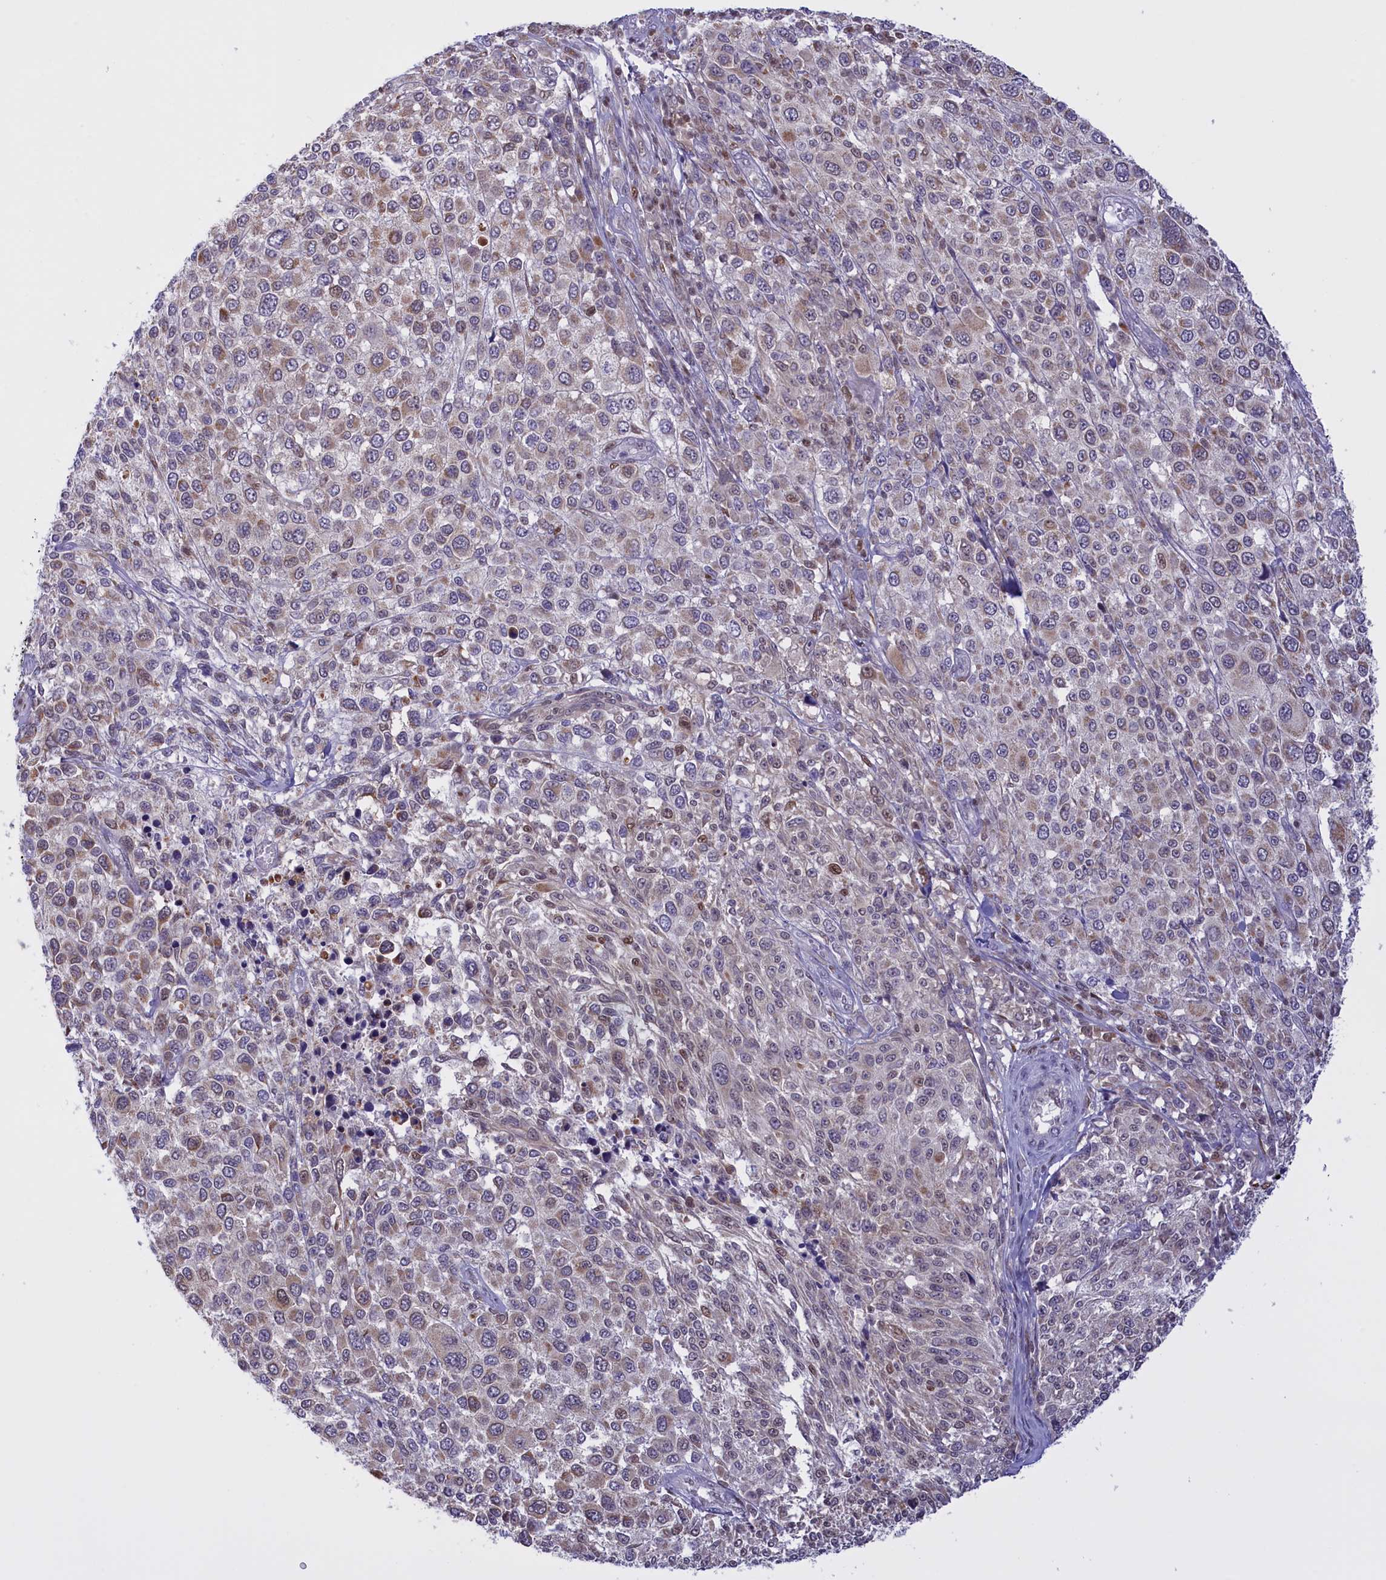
{"staining": {"intensity": "weak", "quantity": "25%-75%", "location": "cytoplasmic/membranous,nuclear"}, "tissue": "melanoma", "cell_type": "Tumor cells", "image_type": "cancer", "snomed": [{"axis": "morphology", "description": "Malignant melanoma, NOS"}, {"axis": "topography", "description": "Skin of trunk"}], "caption": "The photomicrograph exhibits staining of malignant melanoma, revealing weak cytoplasmic/membranous and nuclear protein positivity (brown color) within tumor cells.", "gene": "IZUMO2", "patient": {"sex": "male", "age": 71}}